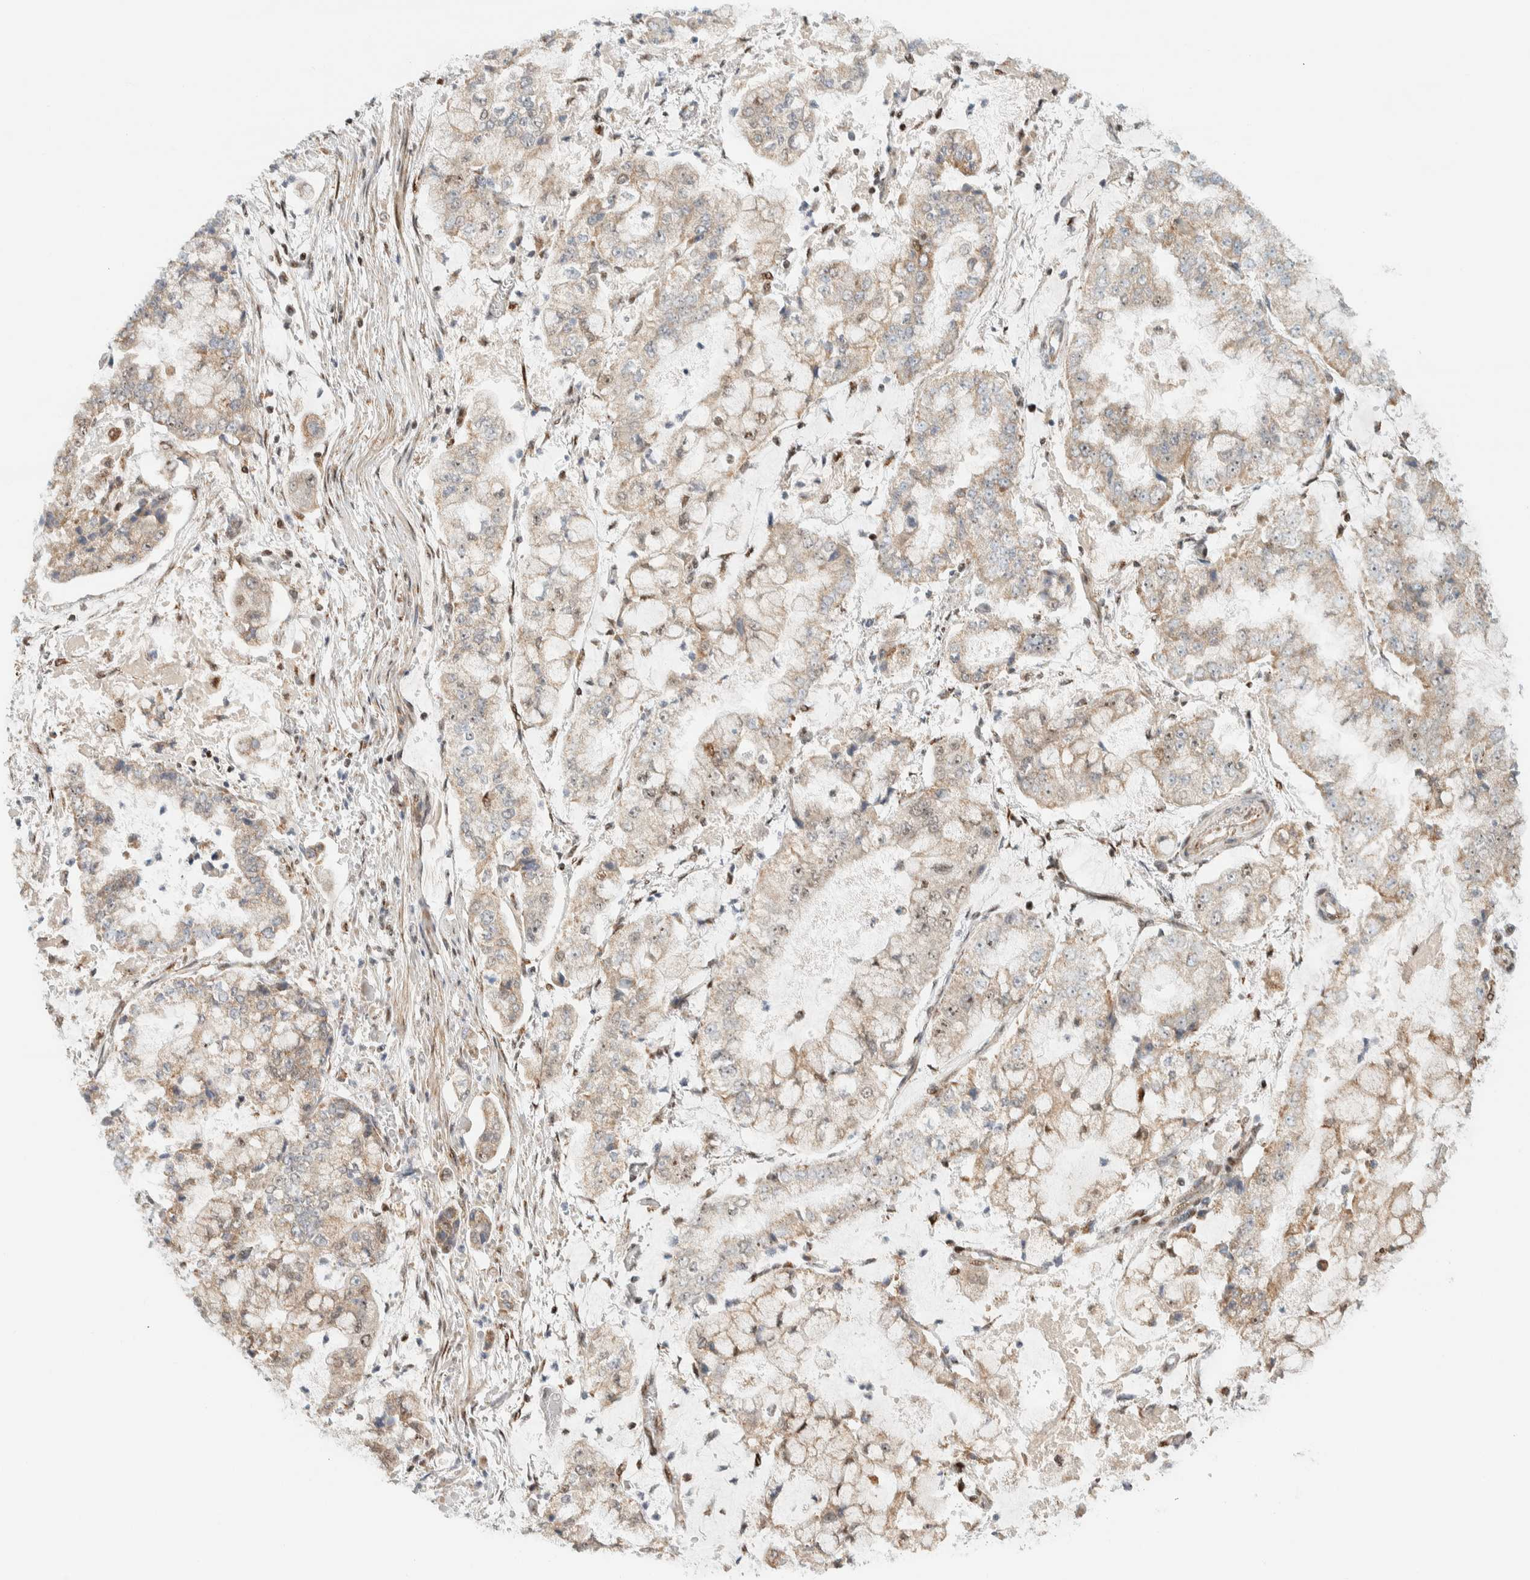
{"staining": {"intensity": "moderate", "quantity": "25%-75%", "location": "cytoplasmic/membranous"}, "tissue": "stomach cancer", "cell_type": "Tumor cells", "image_type": "cancer", "snomed": [{"axis": "morphology", "description": "Adenocarcinoma, NOS"}, {"axis": "topography", "description": "Stomach"}], "caption": "Immunohistochemistry (IHC) photomicrograph of human adenocarcinoma (stomach) stained for a protein (brown), which exhibits medium levels of moderate cytoplasmic/membranous staining in approximately 25%-75% of tumor cells.", "gene": "TSPAN32", "patient": {"sex": "male", "age": 76}}